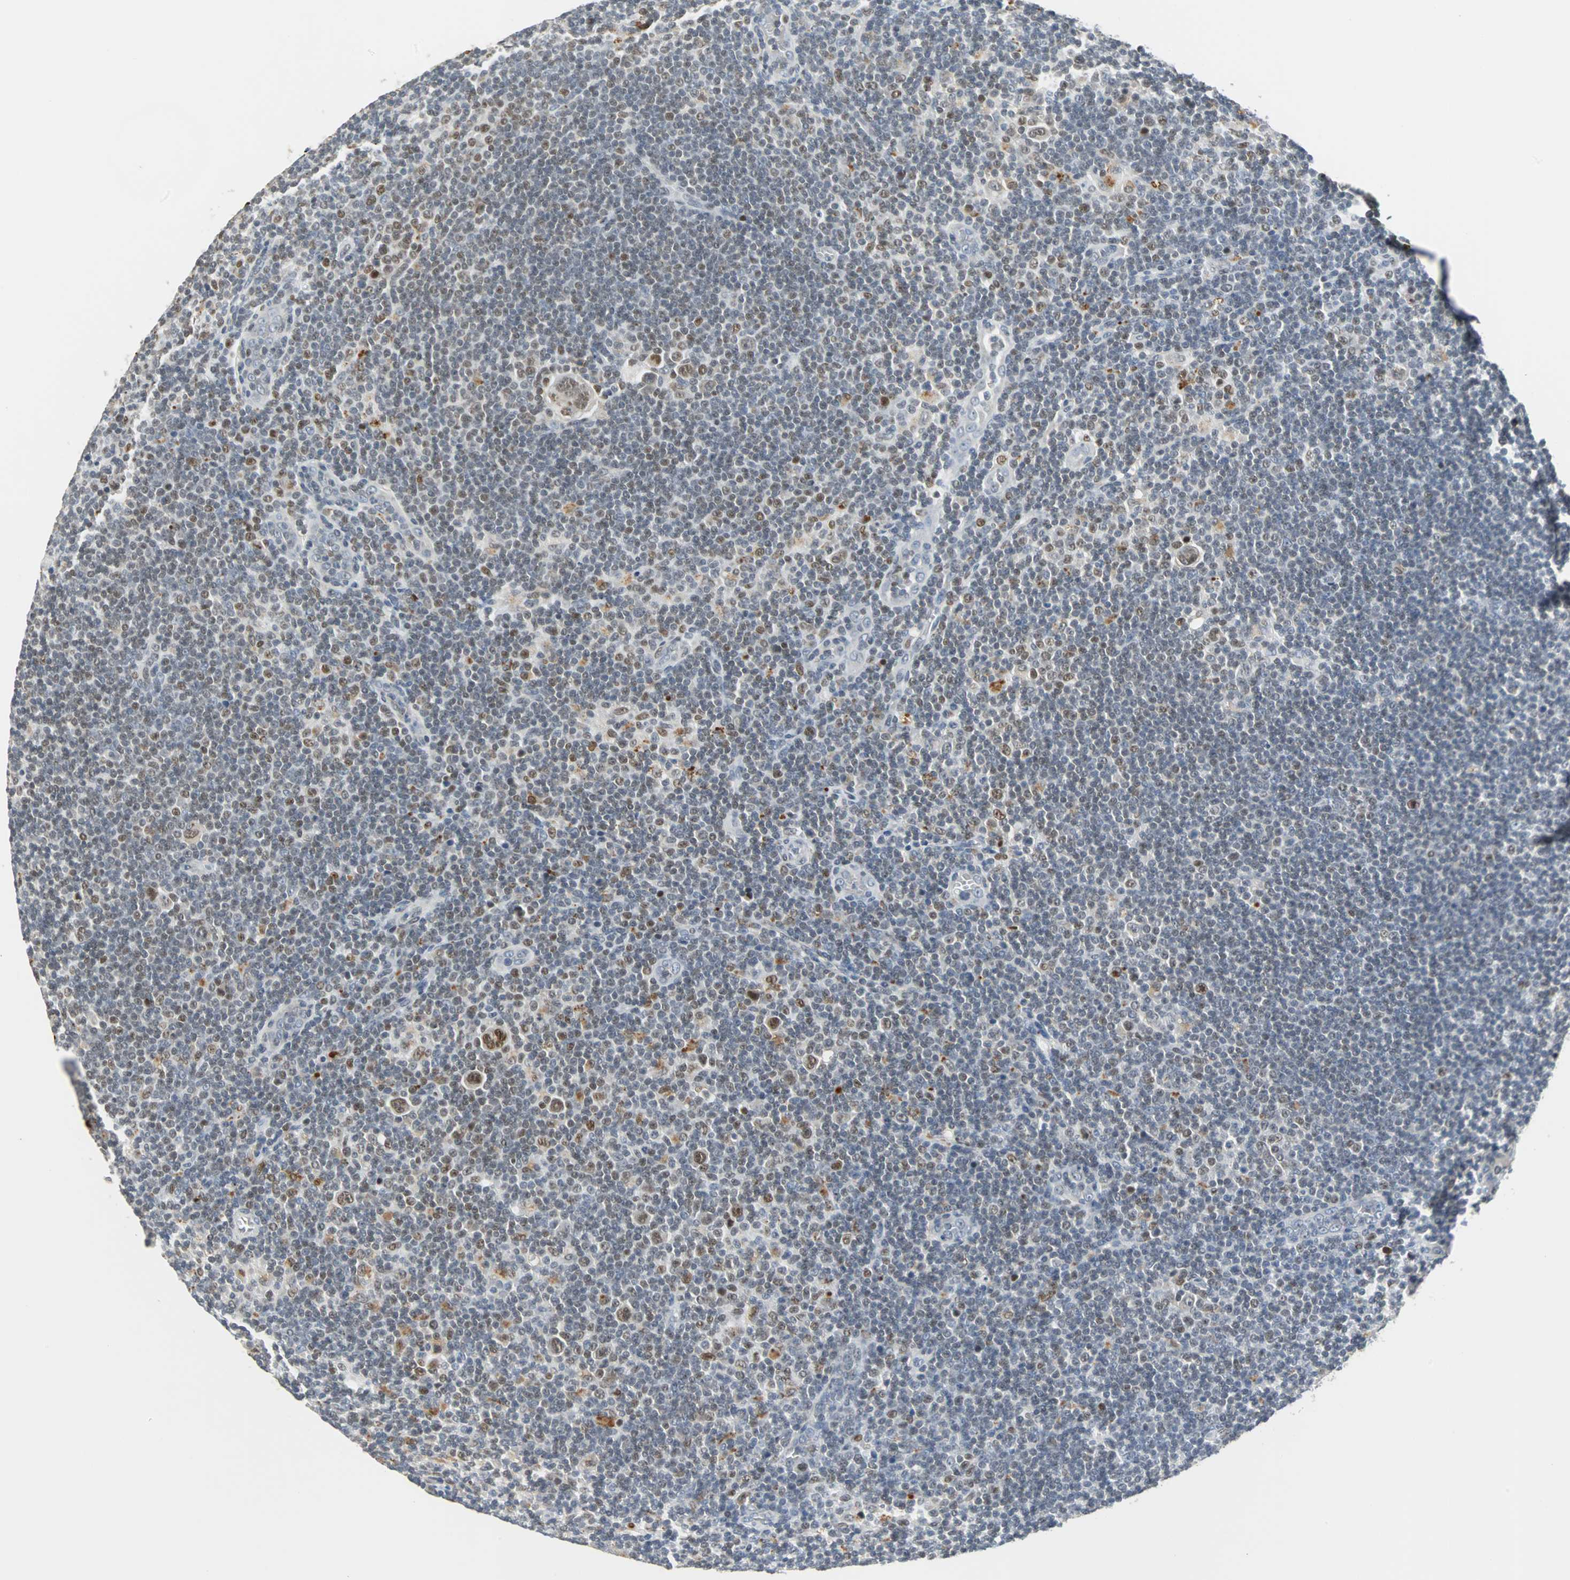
{"staining": {"intensity": "moderate", "quantity": "25%-75%", "location": "nuclear"}, "tissue": "lymphoma", "cell_type": "Tumor cells", "image_type": "cancer", "snomed": [{"axis": "morphology", "description": "Hodgkin's disease, NOS"}, {"axis": "topography", "description": "Lymph node"}], "caption": "High-magnification brightfield microscopy of lymphoma stained with DAB (3,3'-diaminobenzidine) (brown) and counterstained with hematoxylin (blue). tumor cells exhibit moderate nuclear staining is present in about25%-75% of cells.", "gene": "HLX", "patient": {"sex": "female", "age": 57}}